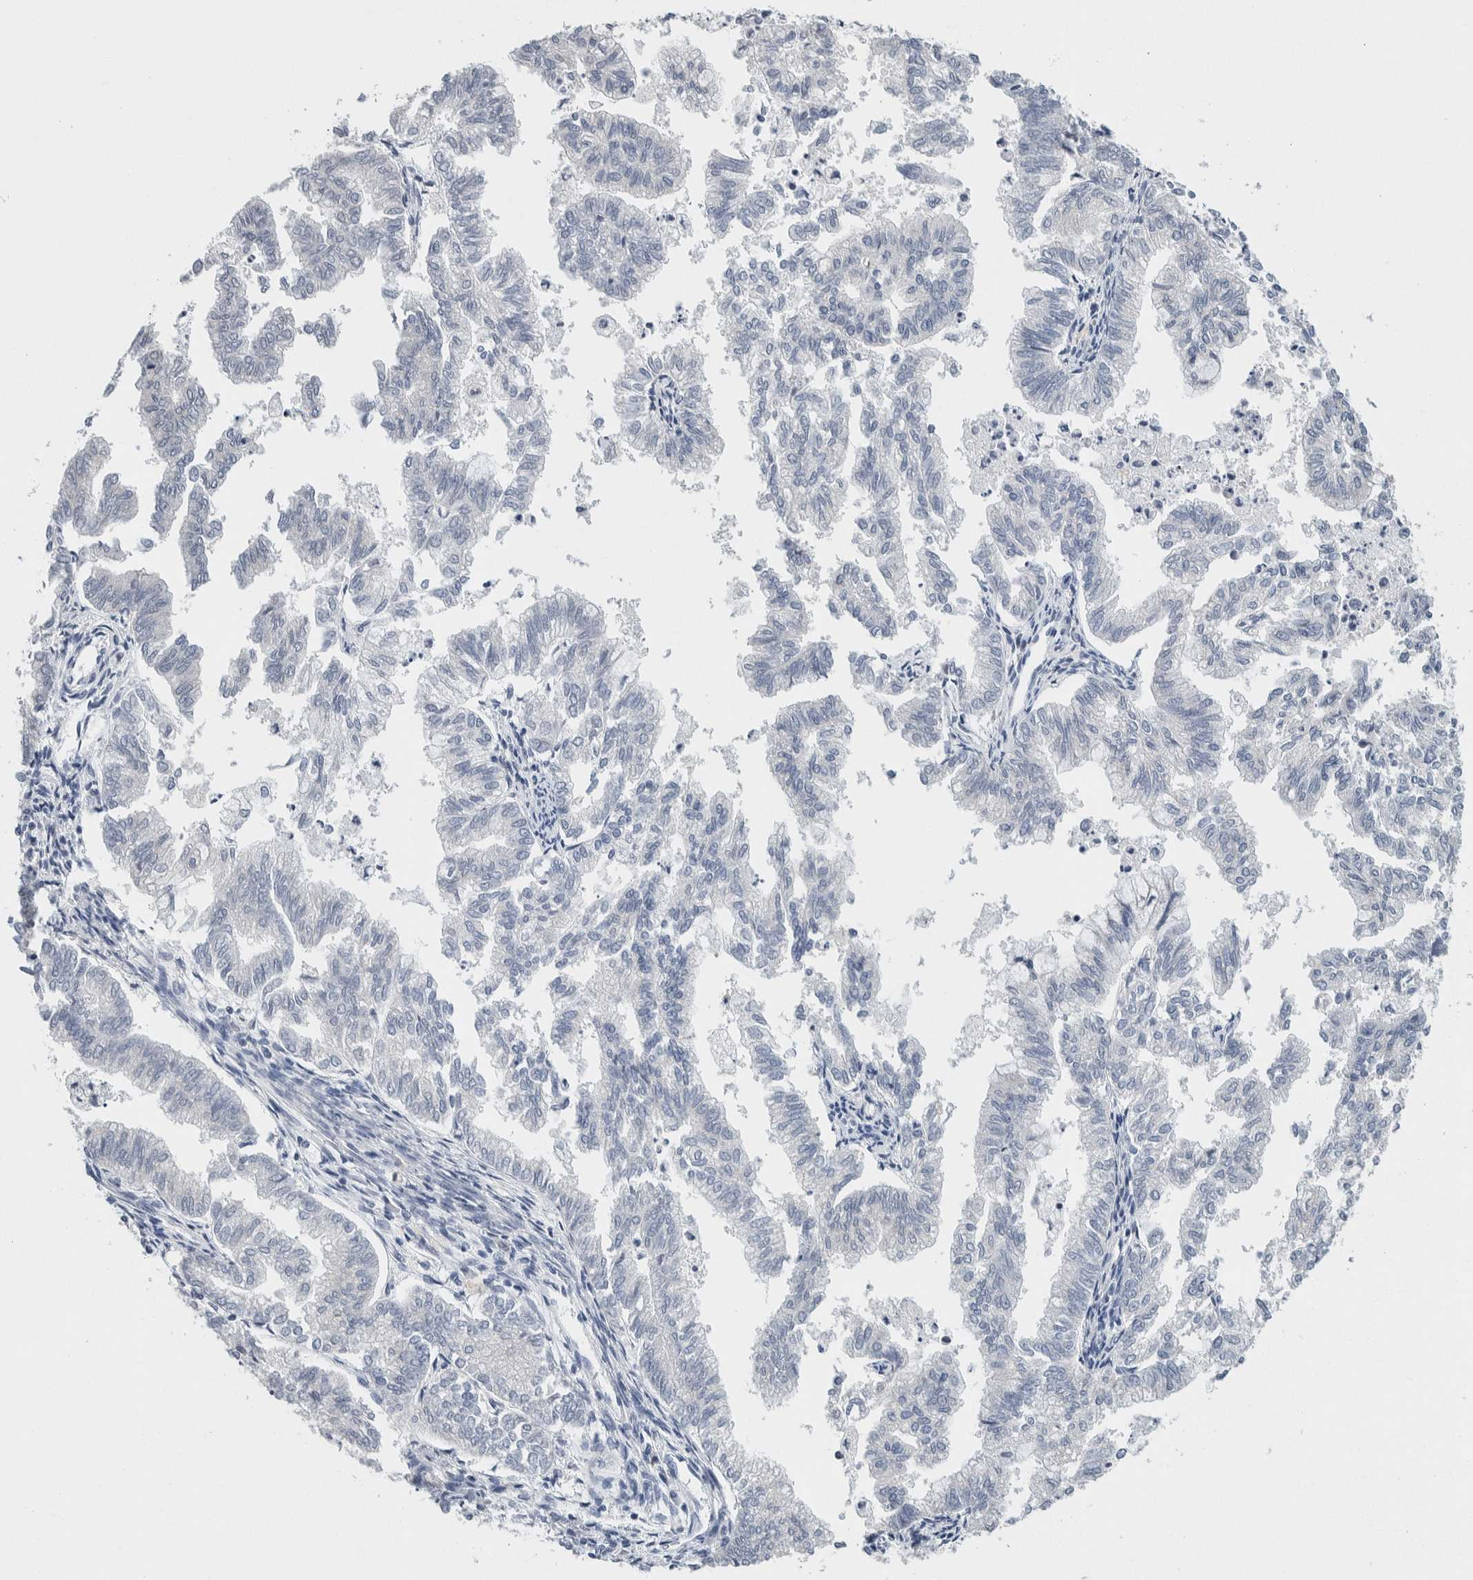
{"staining": {"intensity": "negative", "quantity": "none", "location": "none"}, "tissue": "endometrial cancer", "cell_type": "Tumor cells", "image_type": "cancer", "snomed": [{"axis": "morphology", "description": "Necrosis, NOS"}, {"axis": "morphology", "description": "Adenocarcinoma, NOS"}, {"axis": "topography", "description": "Endometrium"}], "caption": "This is a photomicrograph of IHC staining of endometrial cancer, which shows no expression in tumor cells.", "gene": "SCN2A", "patient": {"sex": "female", "age": 79}}